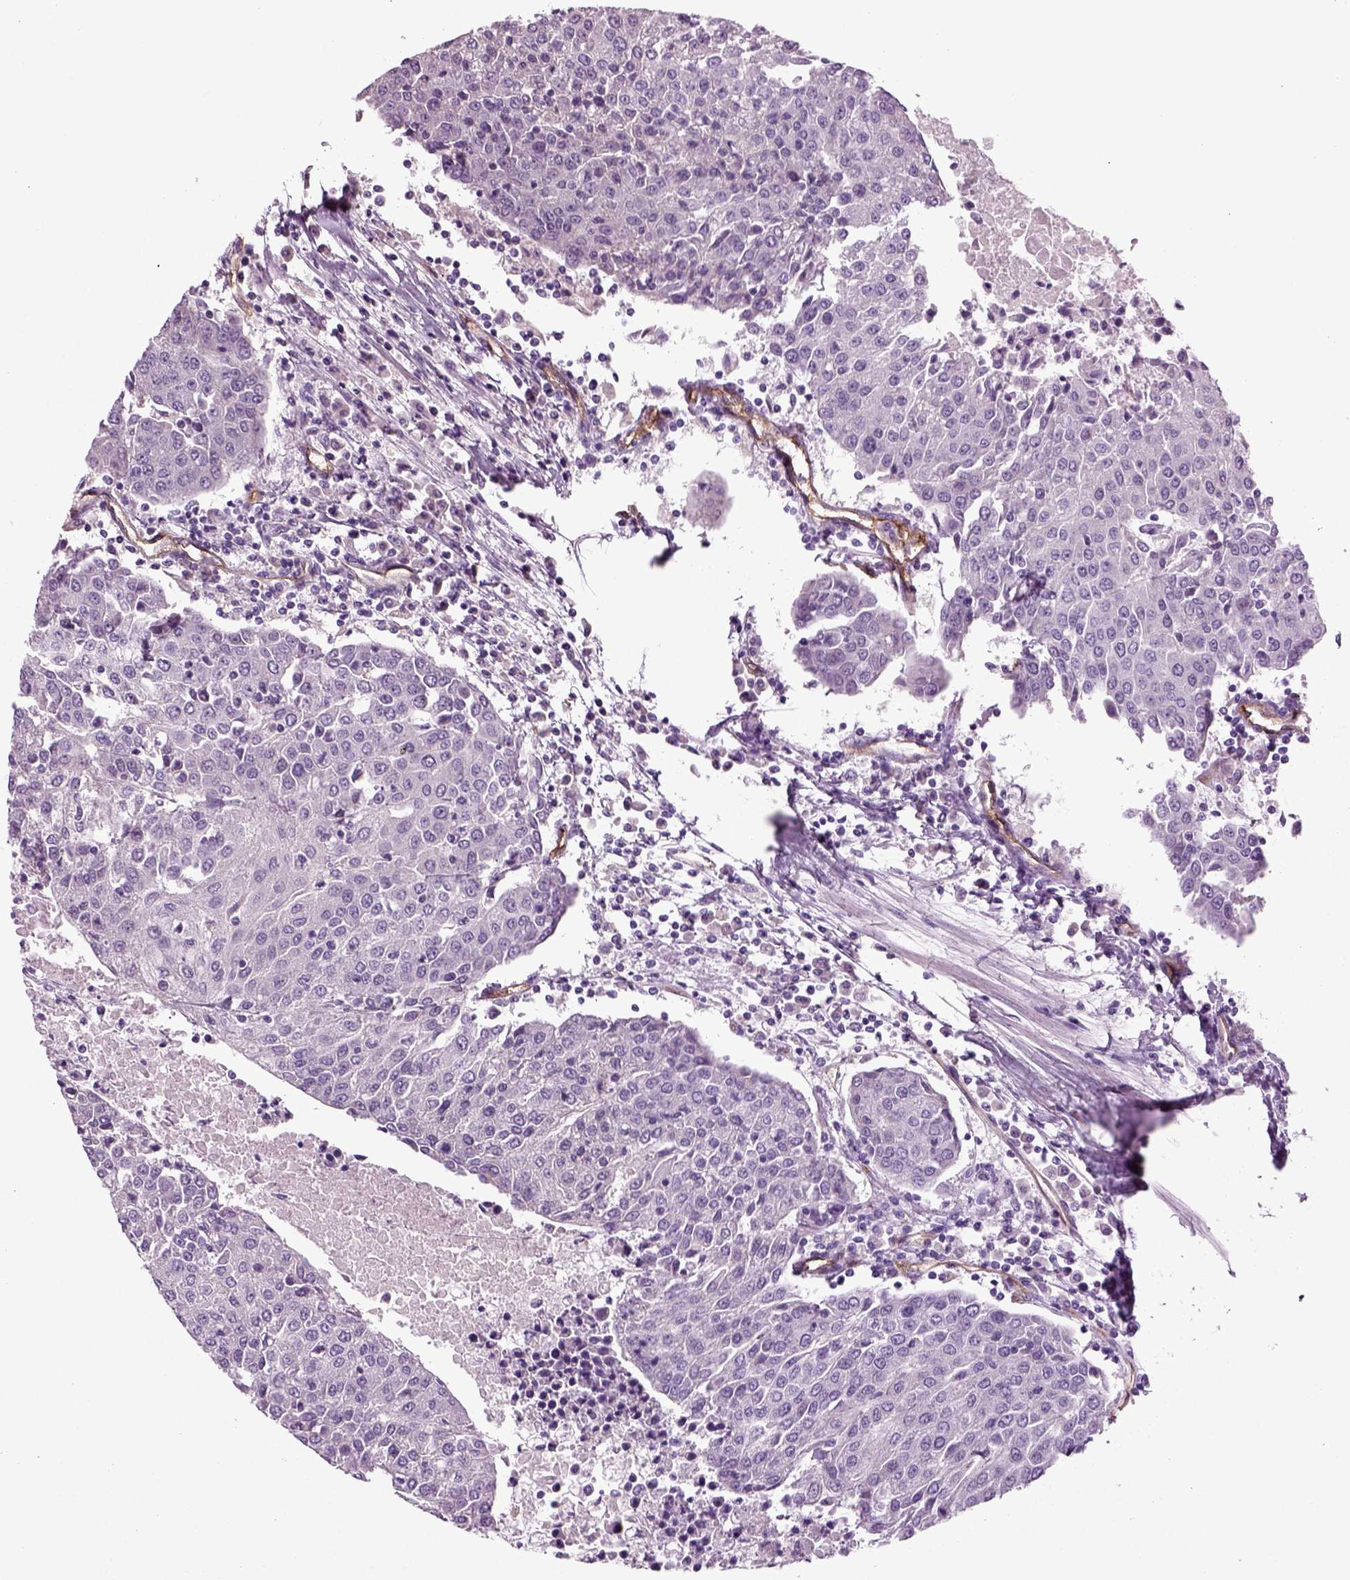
{"staining": {"intensity": "negative", "quantity": "none", "location": "none"}, "tissue": "urothelial cancer", "cell_type": "Tumor cells", "image_type": "cancer", "snomed": [{"axis": "morphology", "description": "Urothelial carcinoma, High grade"}, {"axis": "topography", "description": "Urinary bladder"}], "caption": "Protein analysis of urothelial cancer shows no significant positivity in tumor cells.", "gene": "COL9A2", "patient": {"sex": "female", "age": 85}}